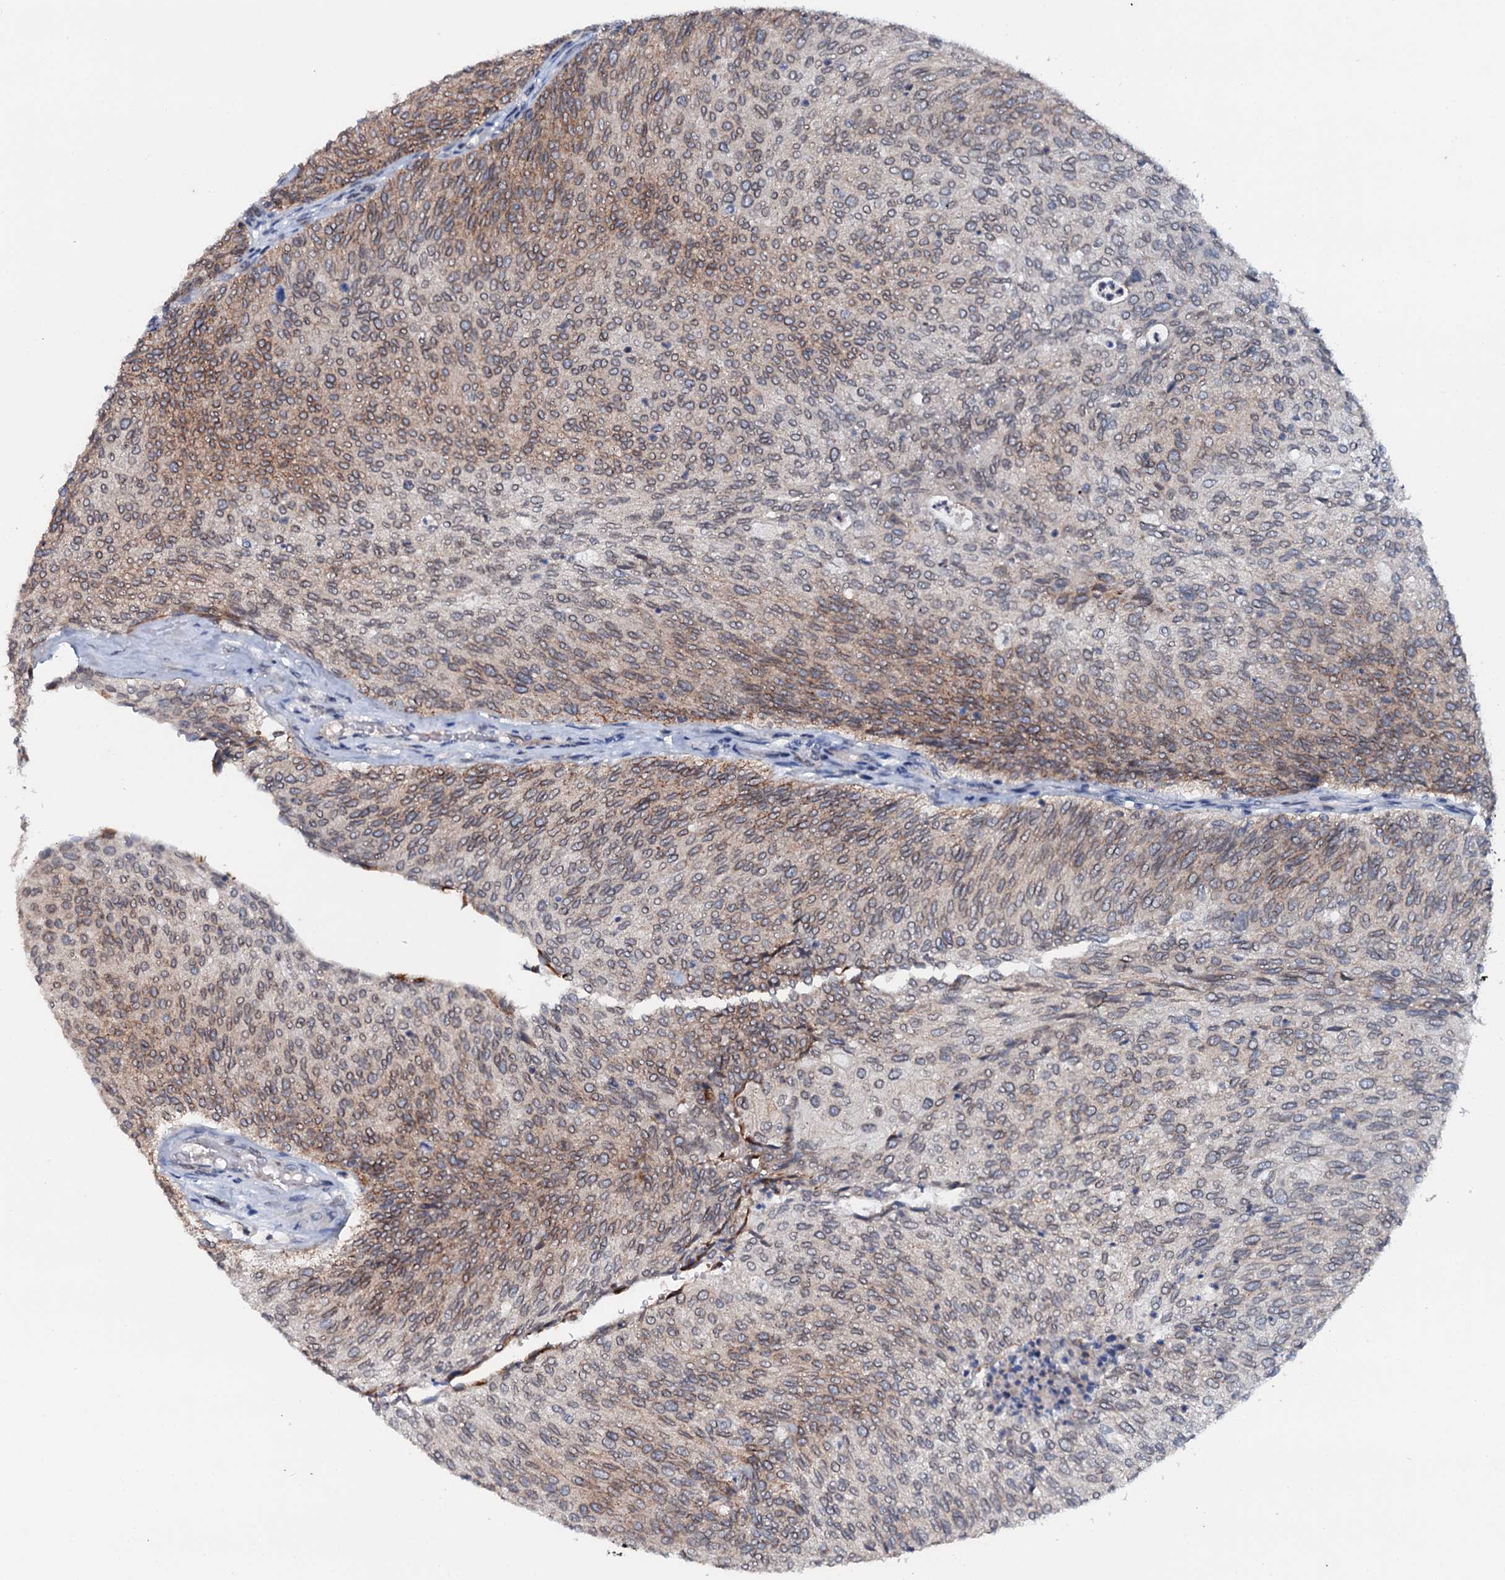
{"staining": {"intensity": "moderate", "quantity": "<25%", "location": "cytoplasmic/membranous"}, "tissue": "urothelial cancer", "cell_type": "Tumor cells", "image_type": "cancer", "snomed": [{"axis": "morphology", "description": "Urothelial carcinoma, Low grade"}, {"axis": "topography", "description": "Urinary bladder"}], "caption": "An image of human low-grade urothelial carcinoma stained for a protein demonstrates moderate cytoplasmic/membranous brown staining in tumor cells.", "gene": "SNTA1", "patient": {"sex": "female", "age": 79}}